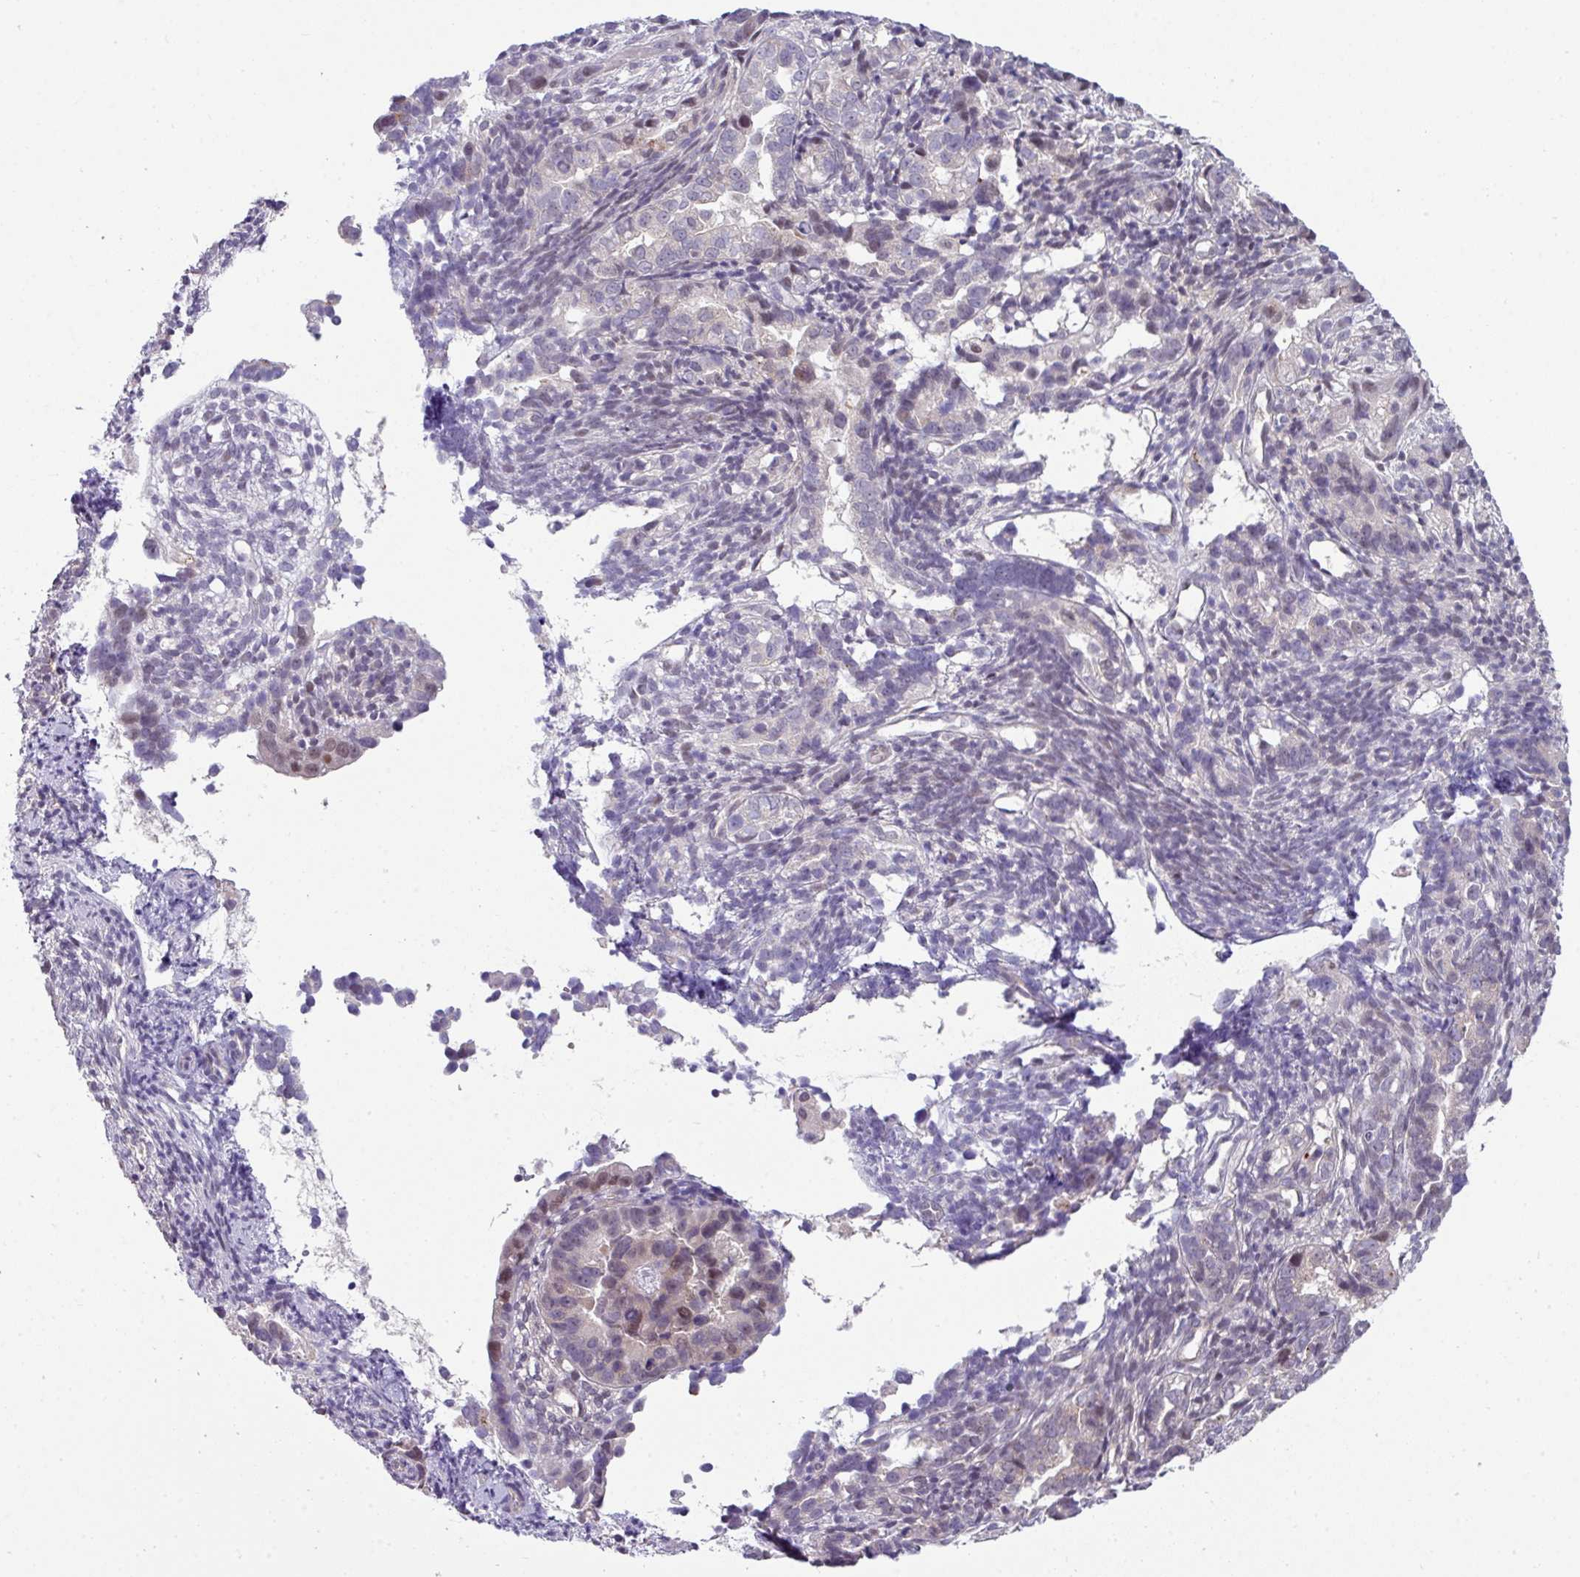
{"staining": {"intensity": "moderate", "quantity": "<25%", "location": "nuclear"}, "tissue": "endometrial cancer", "cell_type": "Tumor cells", "image_type": "cancer", "snomed": [{"axis": "morphology", "description": "Adenocarcinoma, NOS"}, {"axis": "topography", "description": "Endometrium"}], "caption": "There is low levels of moderate nuclear expression in tumor cells of endometrial adenocarcinoma, as demonstrated by immunohistochemical staining (brown color).", "gene": "STAT5A", "patient": {"sex": "female", "age": 57}}